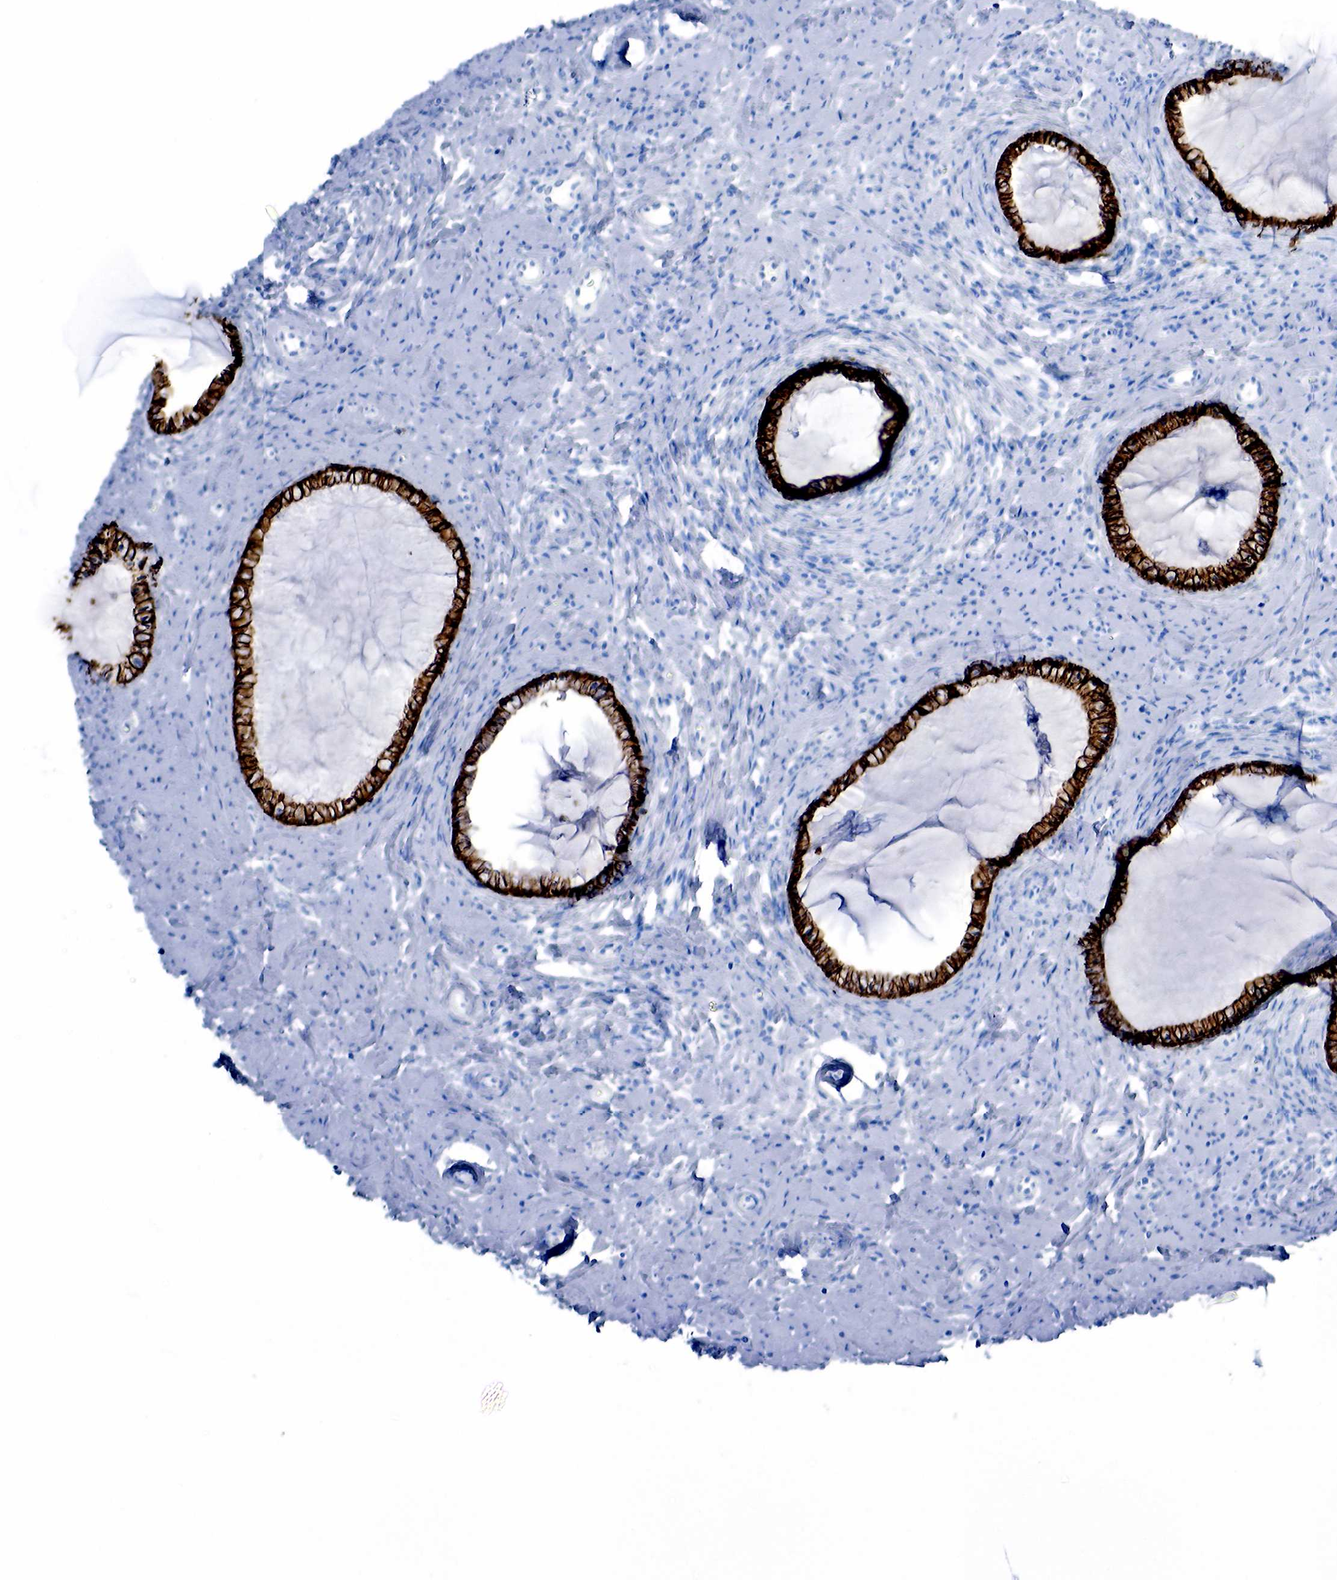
{"staining": {"intensity": "strong", "quantity": ">75%", "location": "cytoplasmic/membranous"}, "tissue": "cervix", "cell_type": "Glandular cells", "image_type": "normal", "snomed": [{"axis": "morphology", "description": "Normal tissue, NOS"}, {"axis": "topography", "description": "Cervix"}], "caption": "An IHC image of unremarkable tissue is shown. Protein staining in brown highlights strong cytoplasmic/membranous positivity in cervix within glandular cells. The staining is performed using DAB brown chromogen to label protein expression. The nuclei are counter-stained blue using hematoxylin.", "gene": "KRT18", "patient": {"sex": "female", "age": 70}}